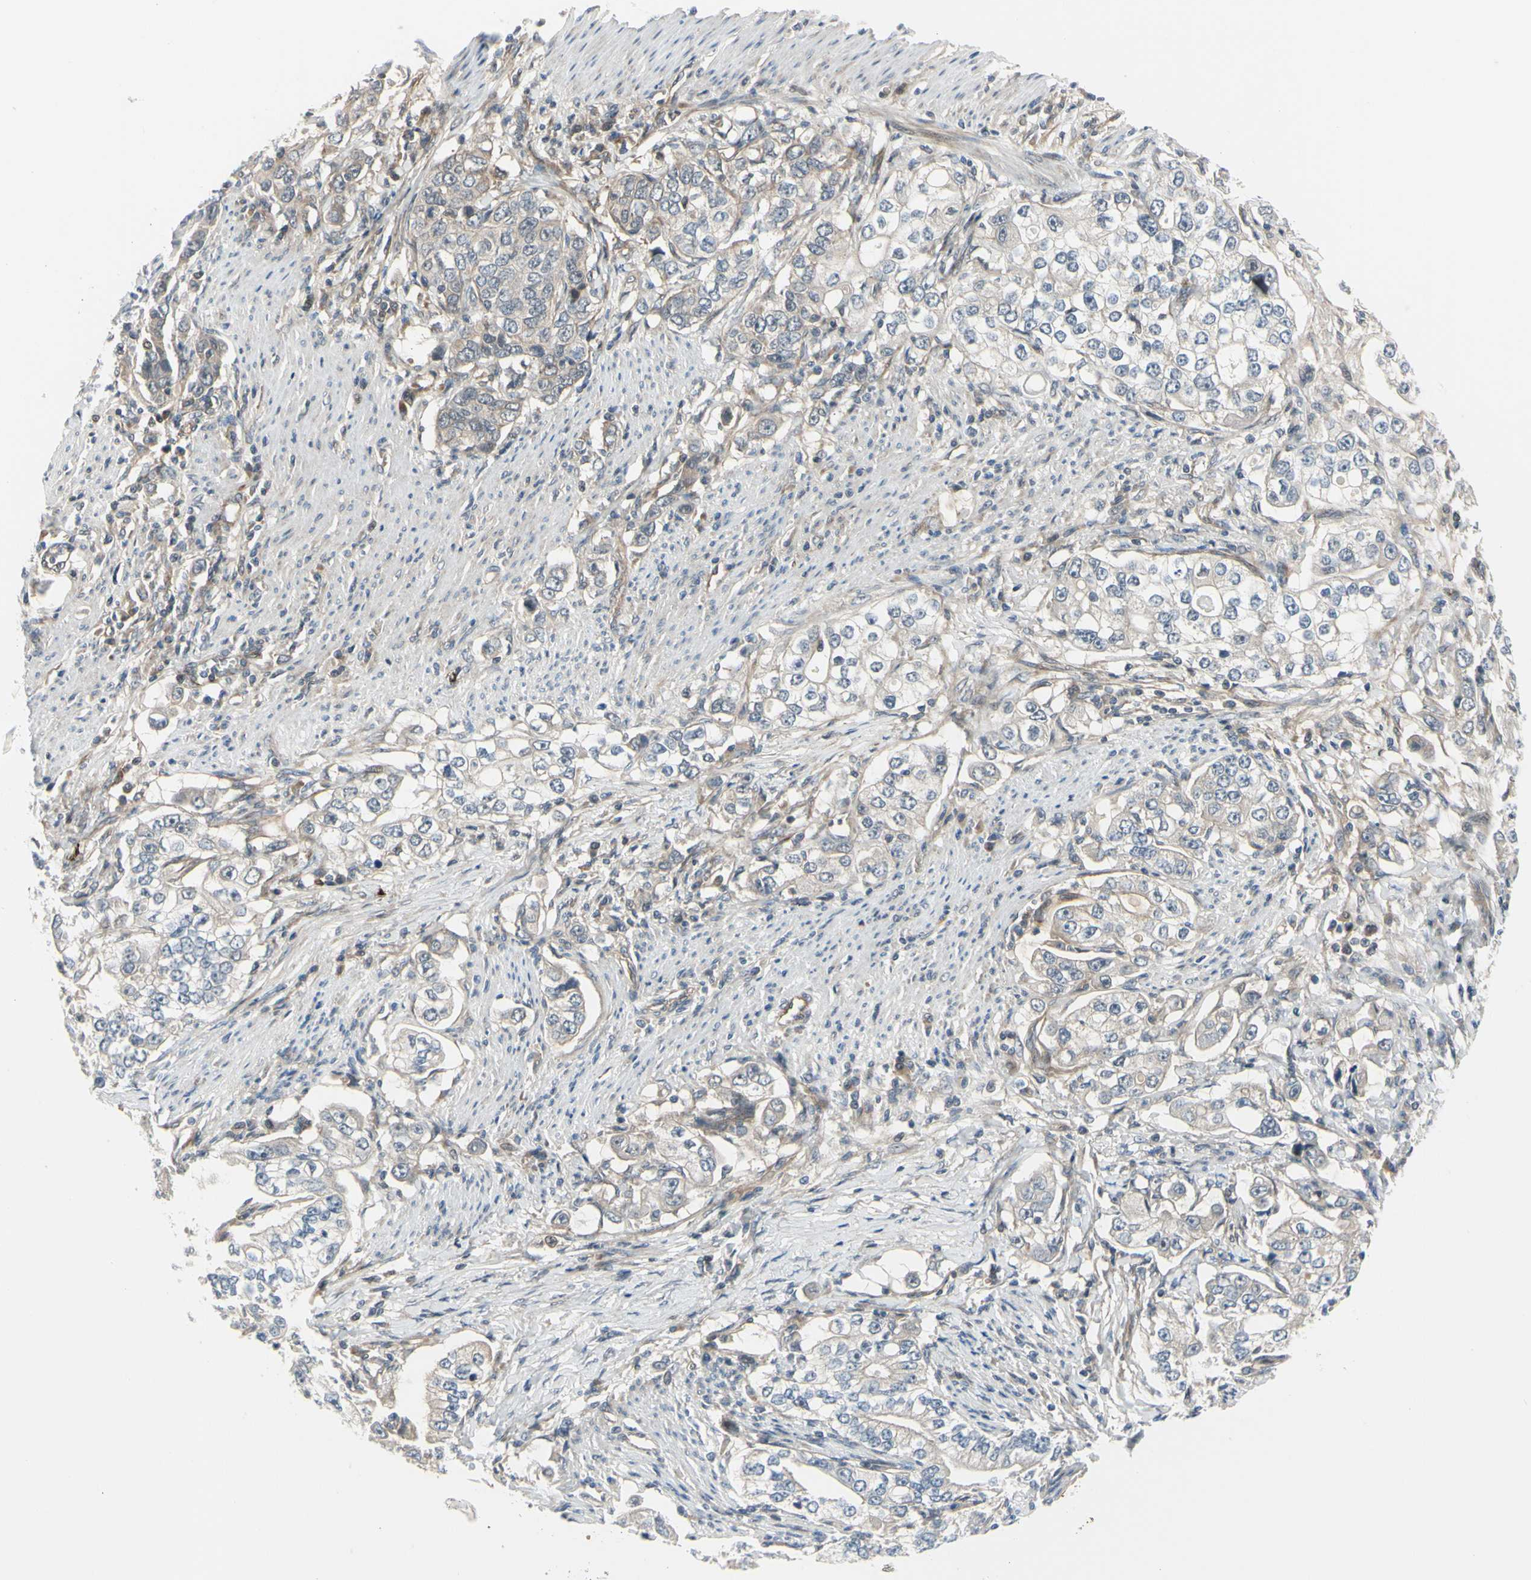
{"staining": {"intensity": "weak", "quantity": ">75%", "location": "cytoplasmic/membranous"}, "tissue": "stomach cancer", "cell_type": "Tumor cells", "image_type": "cancer", "snomed": [{"axis": "morphology", "description": "Adenocarcinoma, NOS"}, {"axis": "topography", "description": "Stomach, lower"}], "caption": "IHC photomicrograph of stomach cancer stained for a protein (brown), which displays low levels of weak cytoplasmic/membranous staining in approximately >75% of tumor cells.", "gene": "COMMD9", "patient": {"sex": "female", "age": 72}}